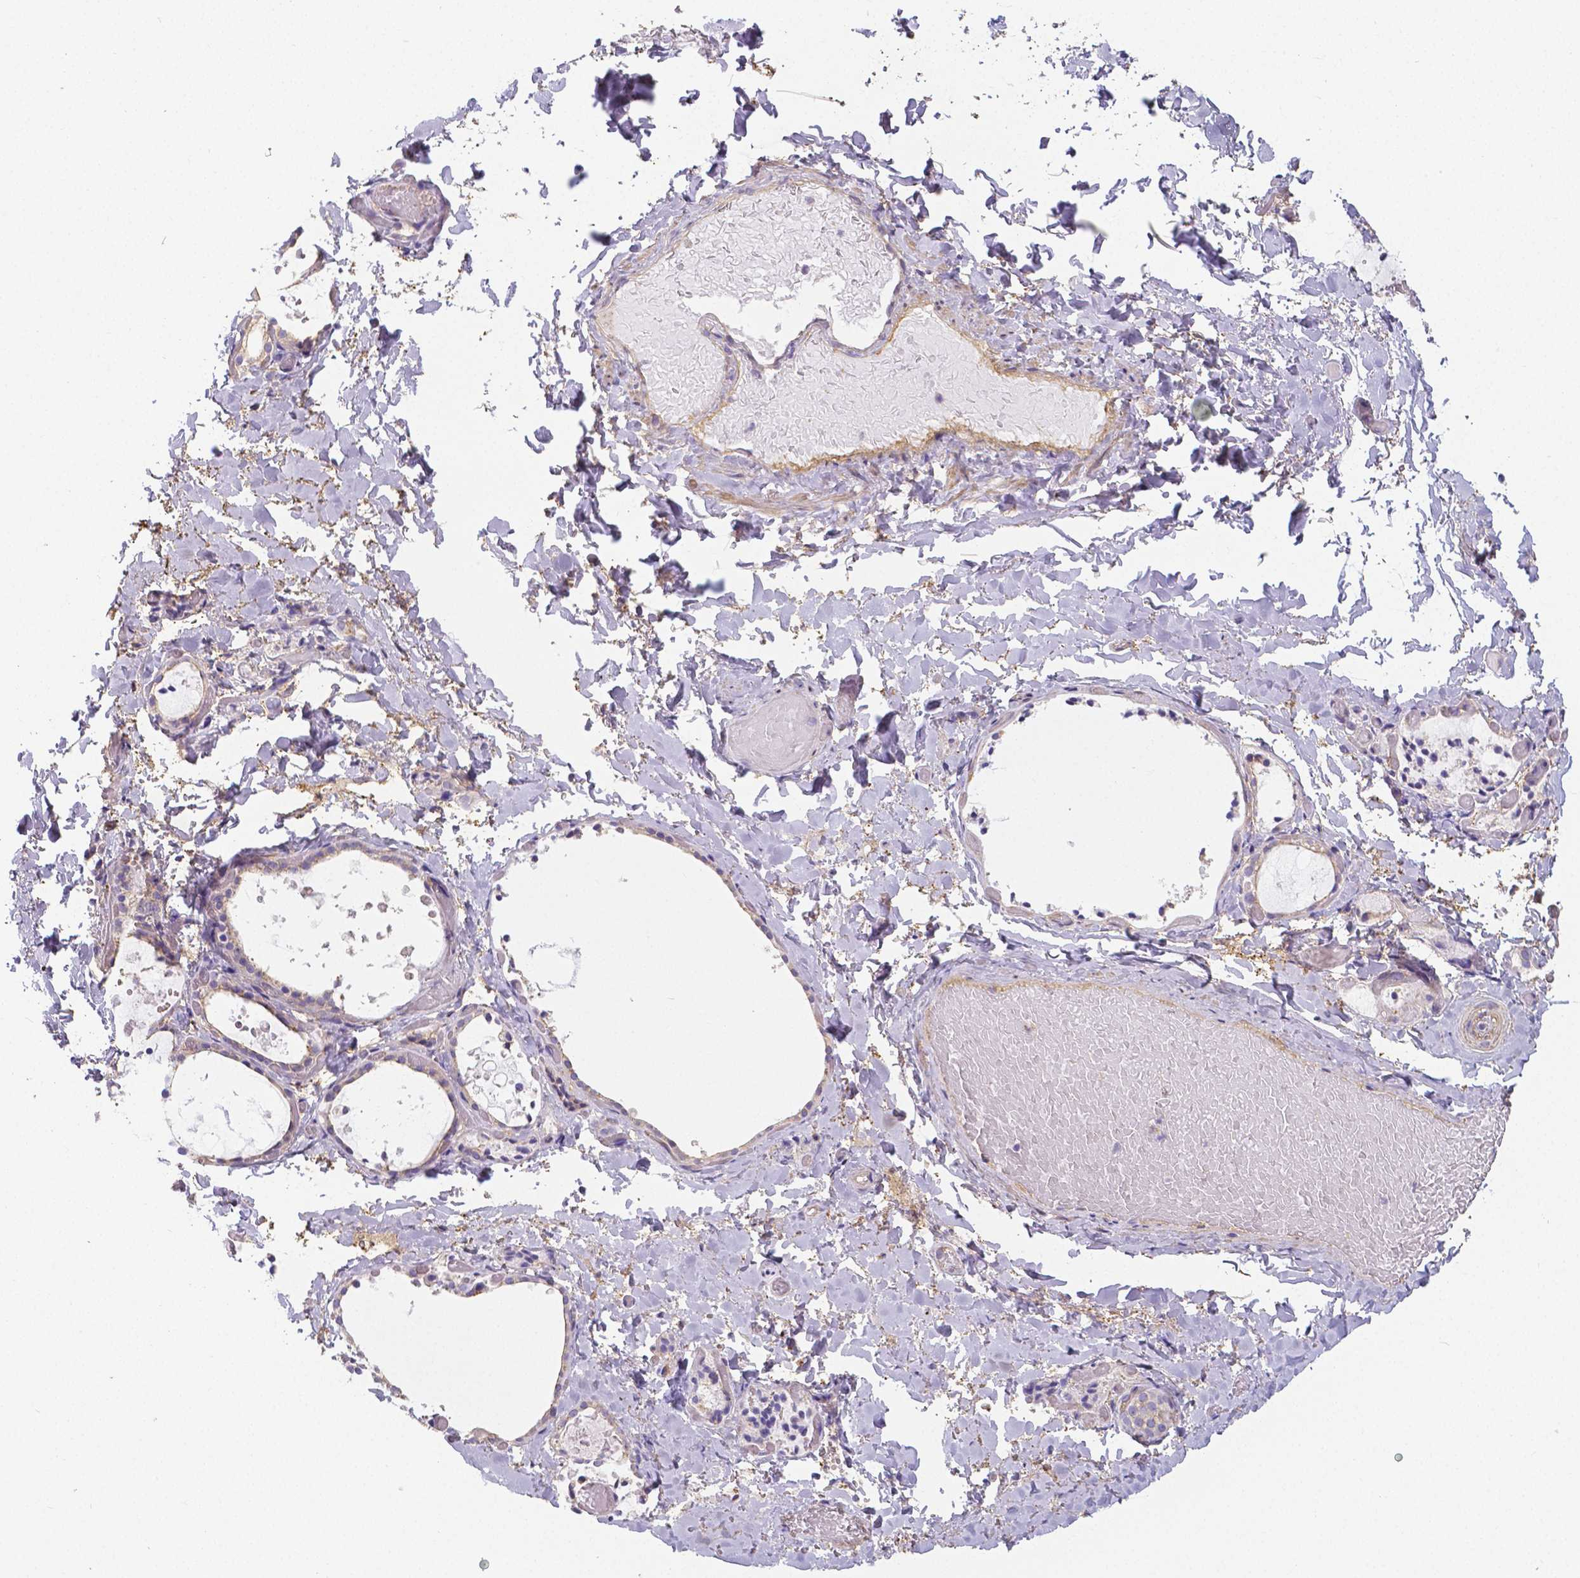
{"staining": {"intensity": "negative", "quantity": "none", "location": "none"}, "tissue": "thyroid gland", "cell_type": "Glandular cells", "image_type": "normal", "snomed": [{"axis": "morphology", "description": "Normal tissue, NOS"}, {"axis": "topography", "description": "Thyroid gland"}], "caption": "High power microscopy photomicrograph of an IHC histopathology image of unremarkable thyroid gland, revealing no significant expression in glandular cells. (Stains: DAB immunohistochemistry with hematoxylin counter stain, Microscopy: brightfield microscopy at high magnification).", "gene": "CRMP1", "patient": {"sex": "female", "age": 56}}